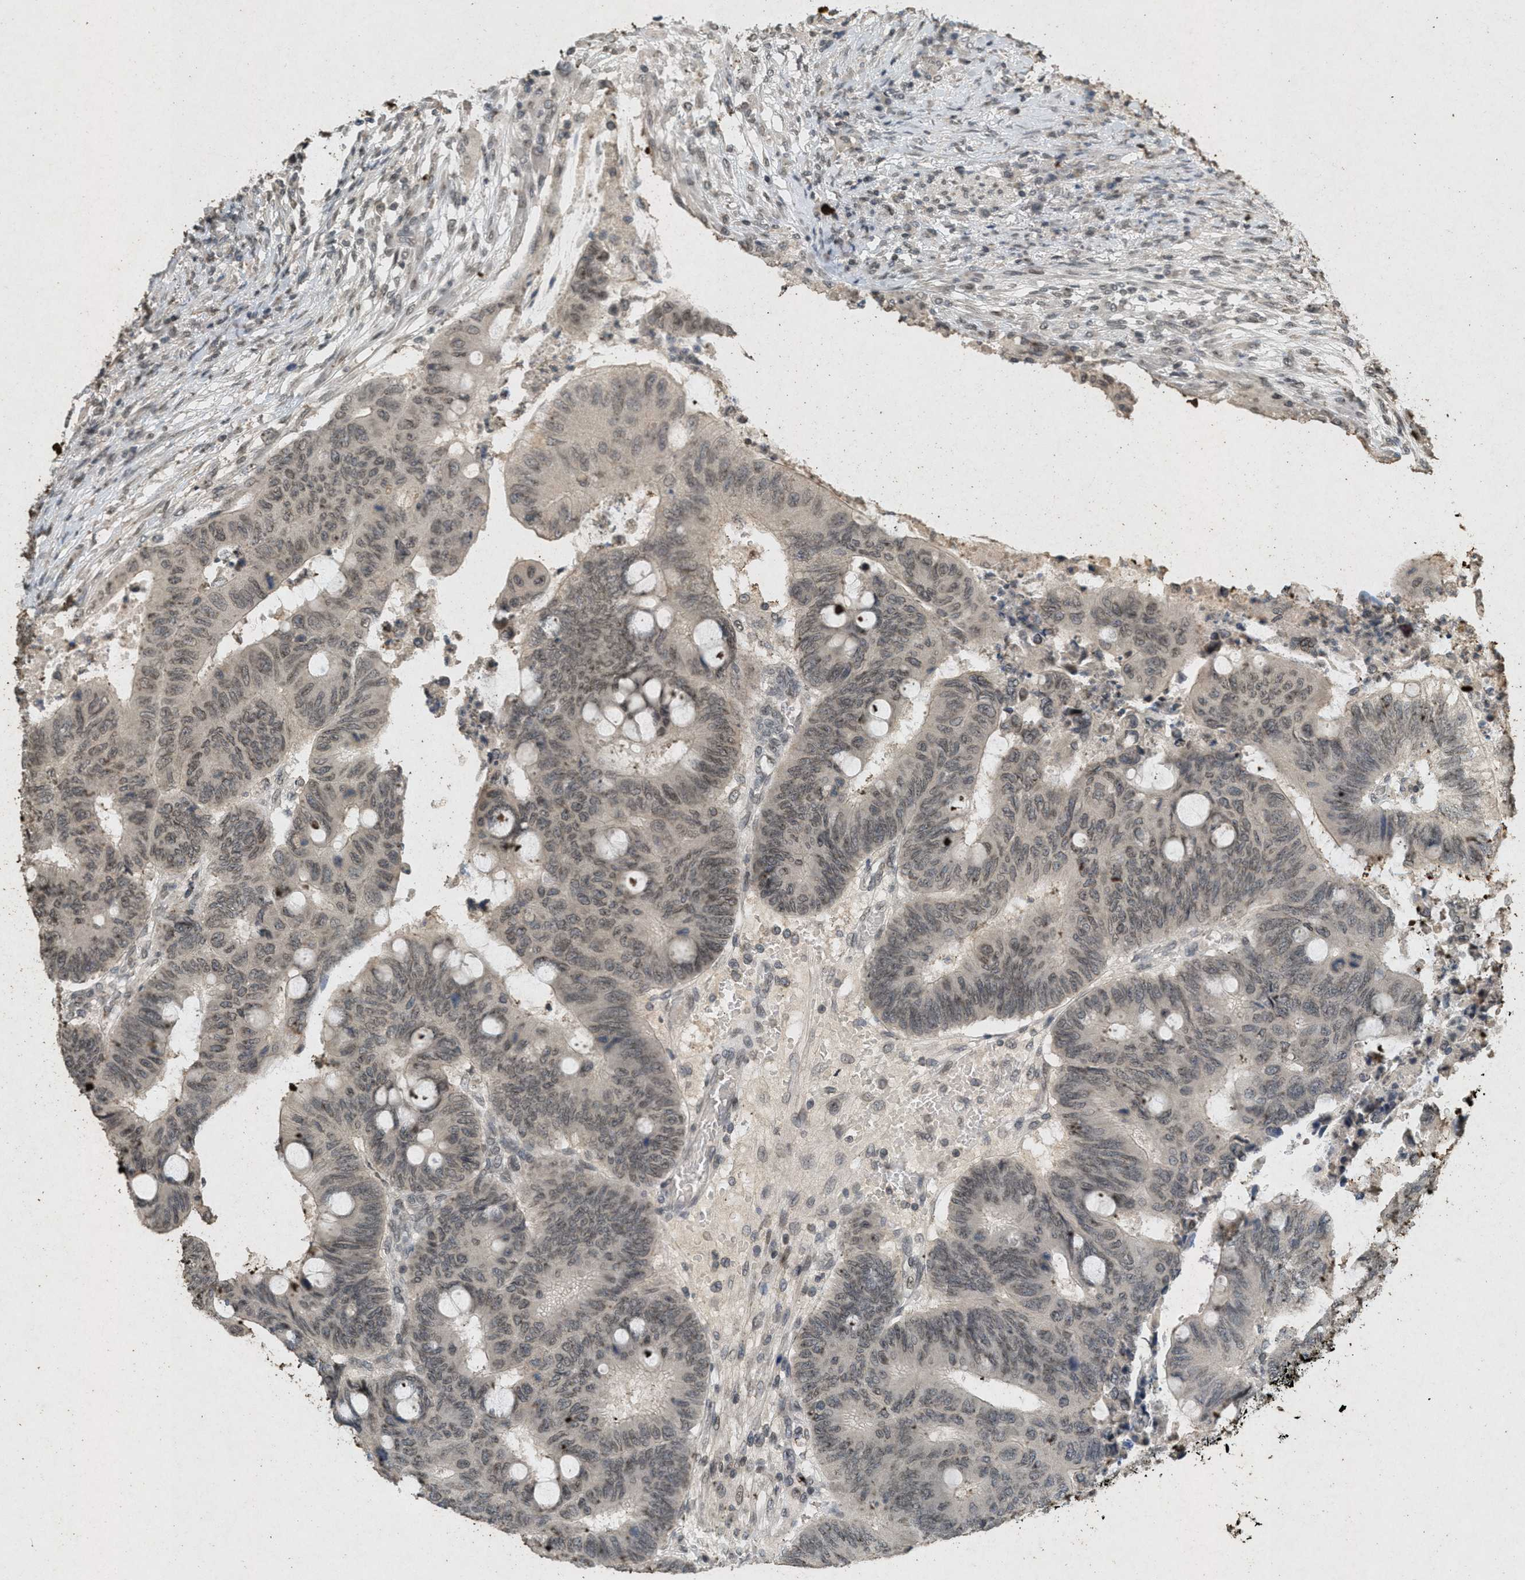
{"staining": {"intensity": "weak", "quantity": ">75%", "location": "cytoplasmic/membranous,nuclear"}, "tissue": "colorectal cancer", "cell_type": "Tumor cells", "image_type": "cancer", "snomed": [{"axis": "morphology", "description": "Normal tissue, NOS"}, {"axis": "morphology", "description": "Adenocarcinoma, NOS"}, {"axis": "topography", "description": "Rectum"}, {"axis": "topography", "description": "Peripheral nerve tissue"}], "caption": "Colorectal adenocarcinoma stained for a protein (brown) demonstrates weak cytoplasmic/membranous and nuclear positive expression in approximately >75% of tumor cells.", "gene": "ABHD6", "patient": {"sex": "male", "age": 92}}